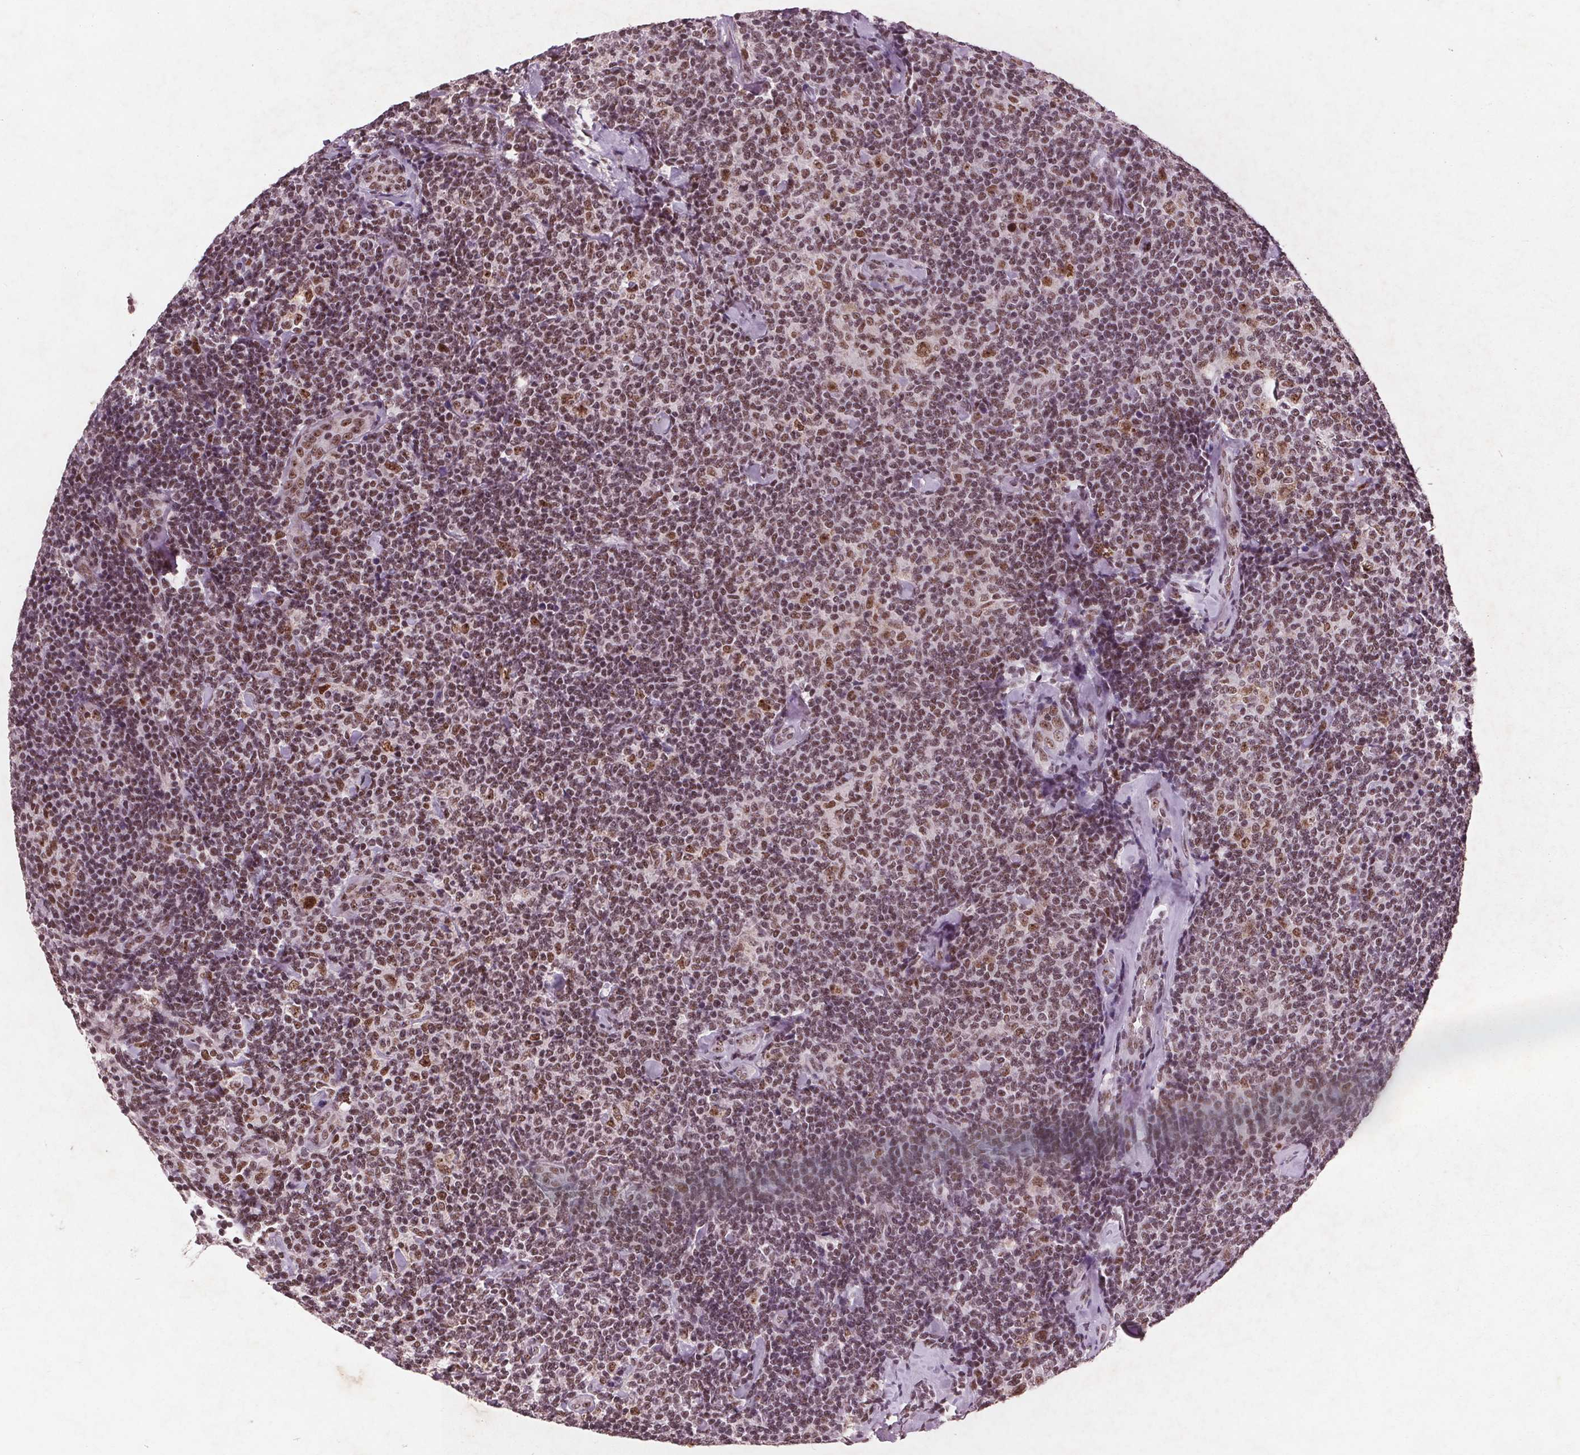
{"staining": {"intensity": "moderate", "quantity": ">75%", "location": "nuclear"}, "tissue": "lymphoma", "cell_type": "Tumor cells", "image_type": "cancer", "snomed": [{"axis": "morphology", "description": "Malignant lymphoma, non-Hodgkin's type, Low grade"}, {"axis": "topography", "description": "Lymph node"}], "caption": "An immunohistochemistry (IHC) histopathology image of neoplastic tissue is shown. Protein staining in brown shows moderate nuclear positivity in lymphoma within tumor cells.", "gene": "RPS6KA2", "patient": {"sex": "female", "age": 56}}